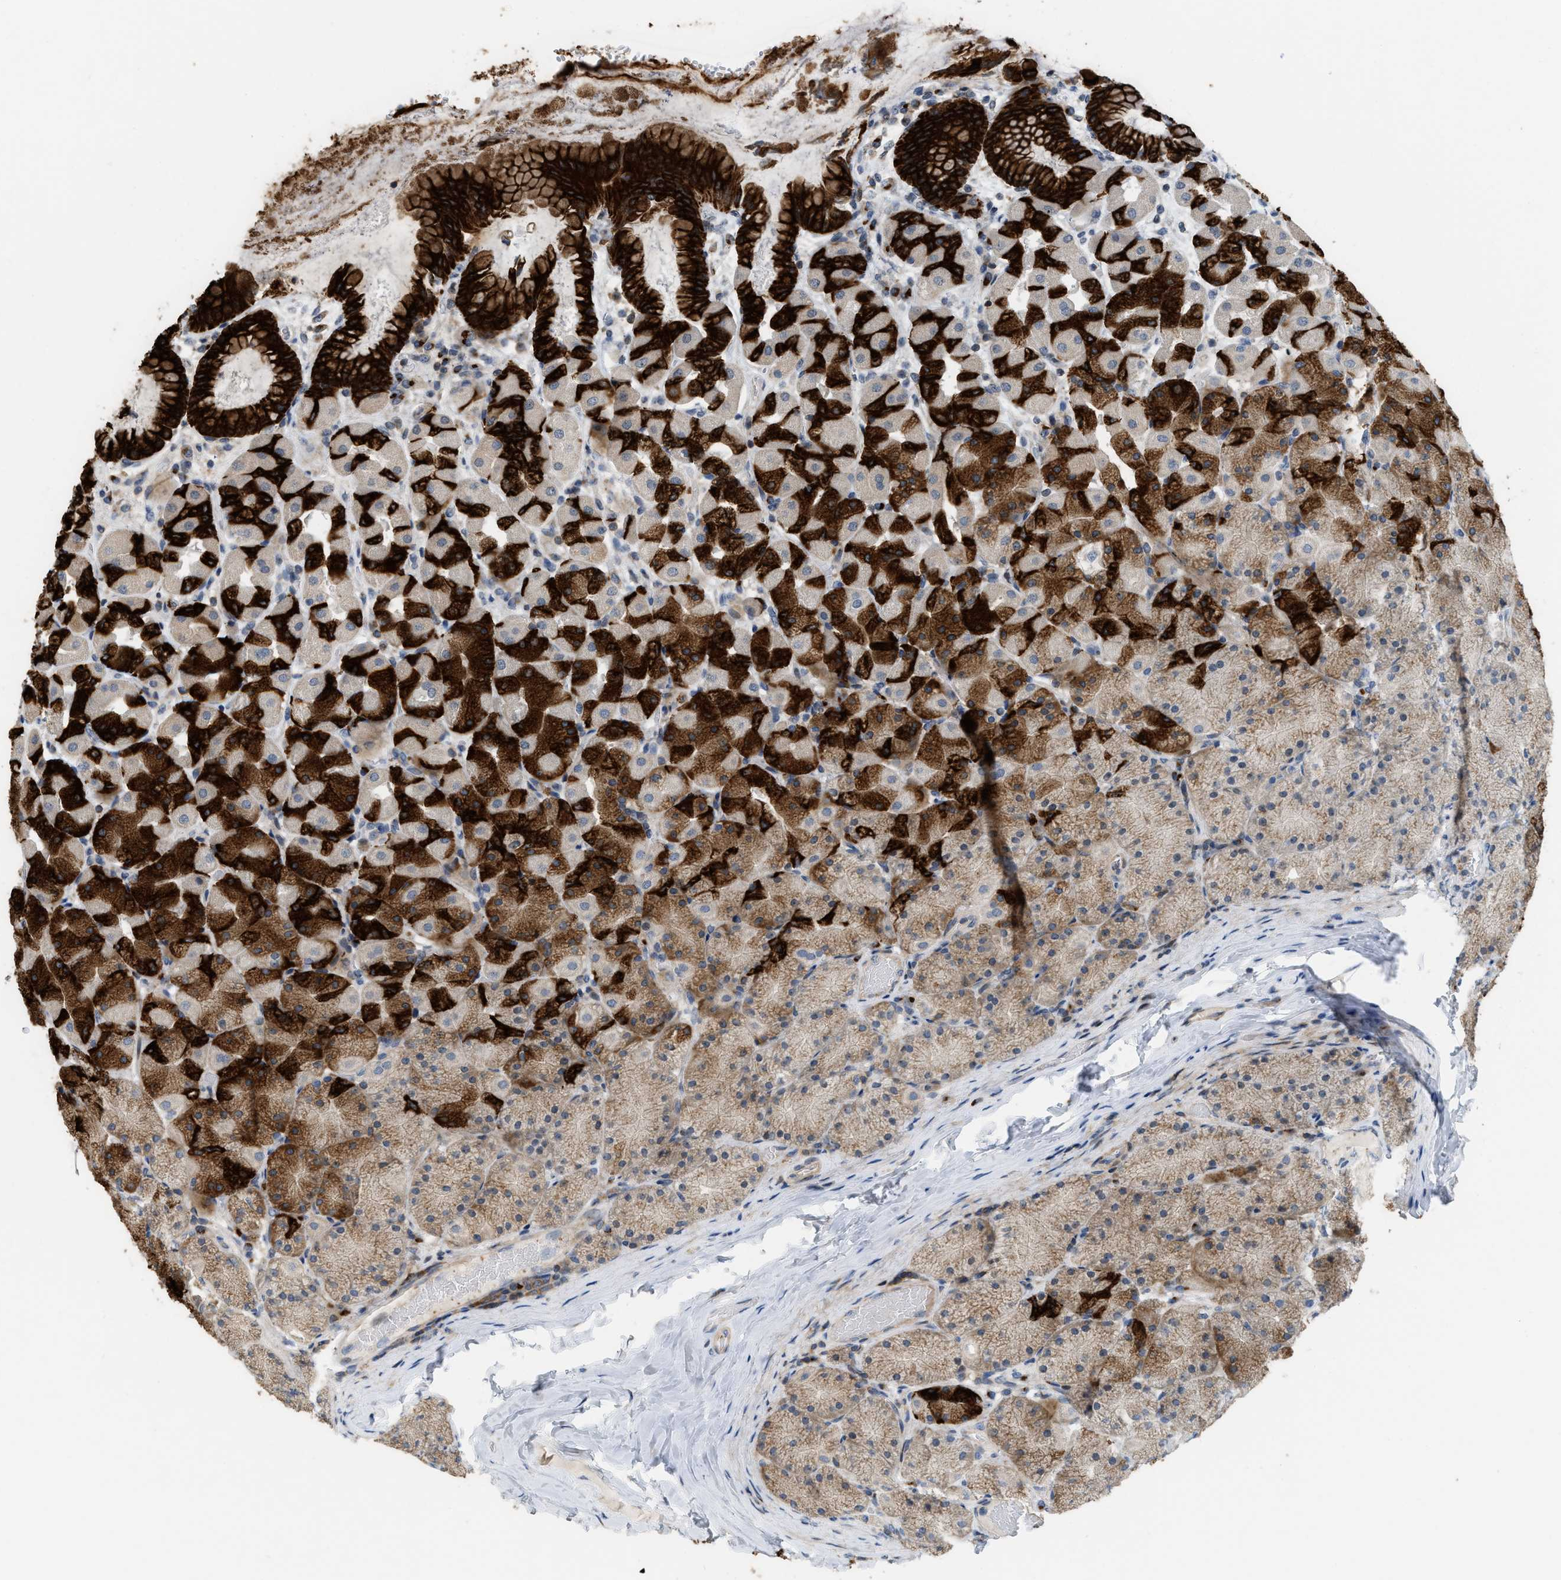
{"staining": {"intensity": "strong", "quantity": ">75%", "location": "cytoplasmic/membranous"}, "tissue": "stomach", "cell_type": "Glandular cells", "image_type": "normal", "snomed": [{"axis": "morphology", "description": "Normal tissue, NOS"}, {"axis": "topography", "description": "Stomach, upper"}], "caption": "Strong cytoplasmic/membranous expression is seen in about >75% of glandular cells in normal stomach. (brown staining indicates protein expression, while blue staining denotes nuclei).", "gene": "DIPK1A", "patient": {"sex": "female", "age": 56}}